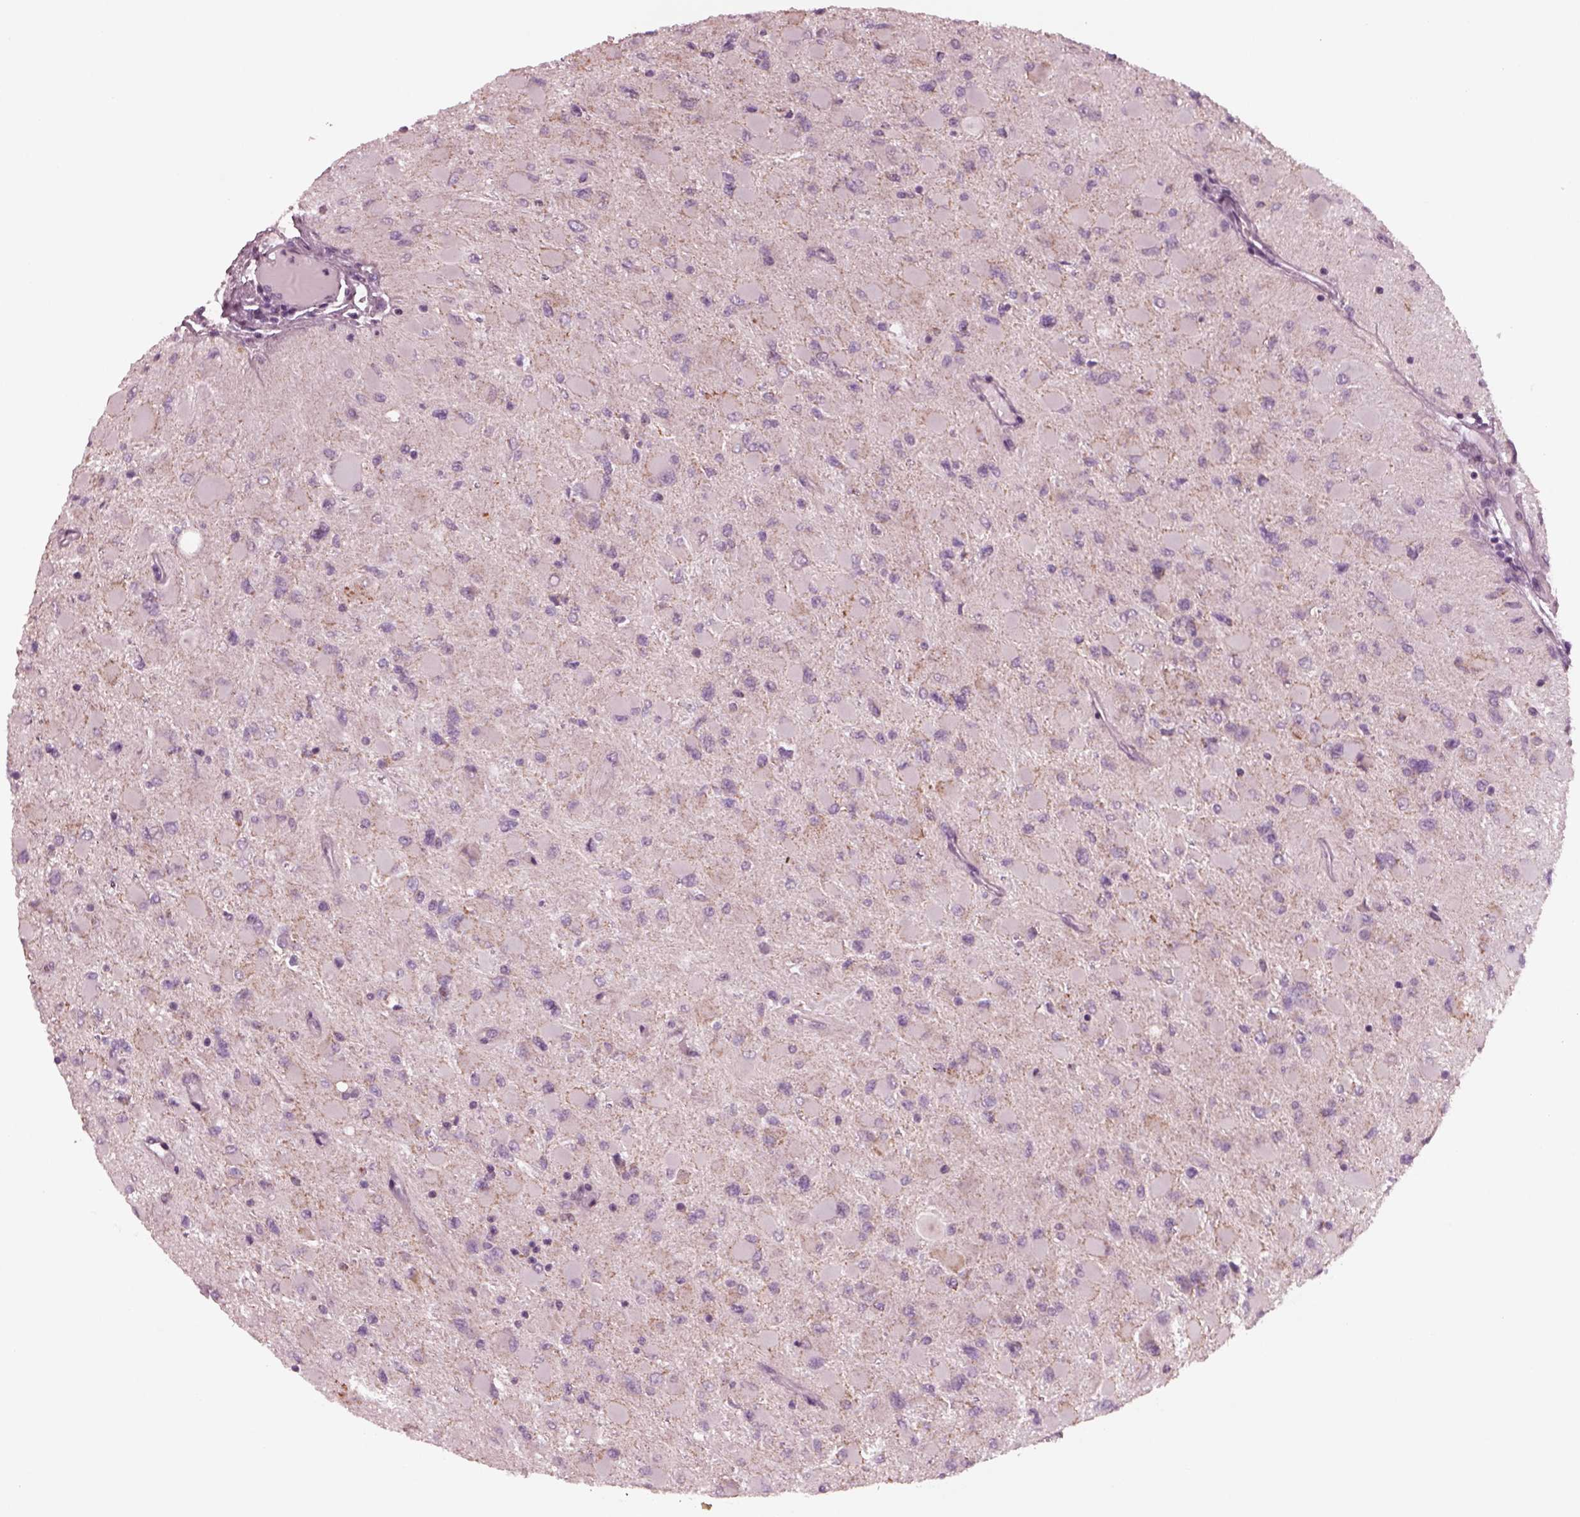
{"staining": {"intensity": "negative", "quantity": "none", "location": "none"}, "tissue": "glioma", "cell_type": "Tumor cells", "image_type": "cancer", "snomed": [{"axis": "morphology", "description": "Glioma, malignant, High grade"}, {"axis": "topography", "description": "Cerebral cortex"}], "caption": "Tumor cells are negative for protein expression in human malignant high-grade glioma.", "gene": "CELSR3", "patient": {"sex": "female", "age": 36}}